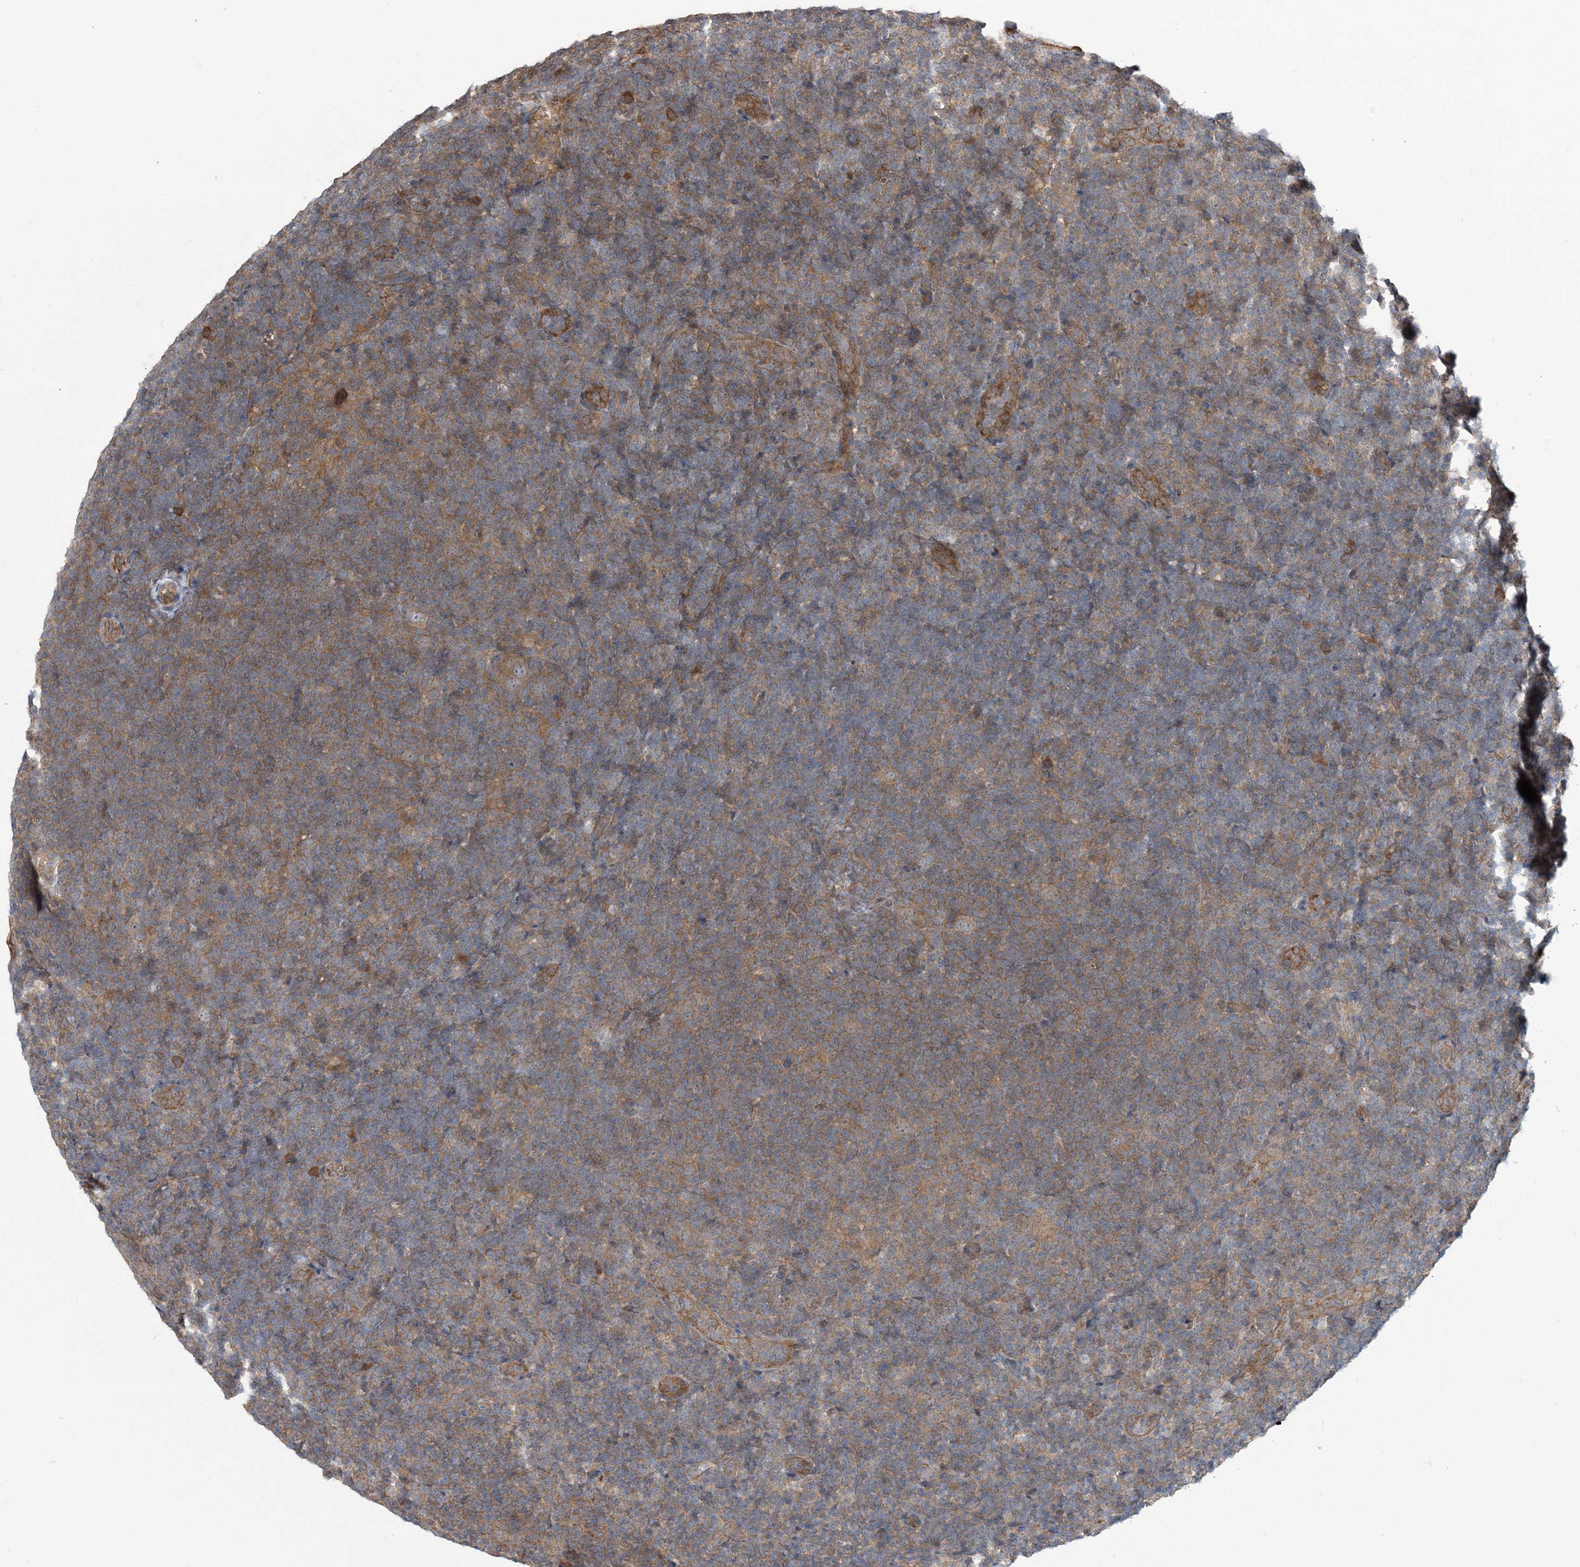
{"staining": {"intensity": "moderate", "quantity": ">75%", "location": "cytoplasmic/membranous"}, "tissue": "lymphoma", "cell_type": "Tumor cells", "image_type": "cancer", "snomed": [{"axis": "morphology", "description": "Hodgkin's disease, NOS"}, {"axis": "topography", "description": "Lymph node"}], "caption": "Brown immunohistochemical staining in Hodgkin's disease shows moderate cytoplasmic/membranous staining in approximately >75% of tumor cells.", "gene": "ERI2", "patient": {"sex": "female", "age": 57}}